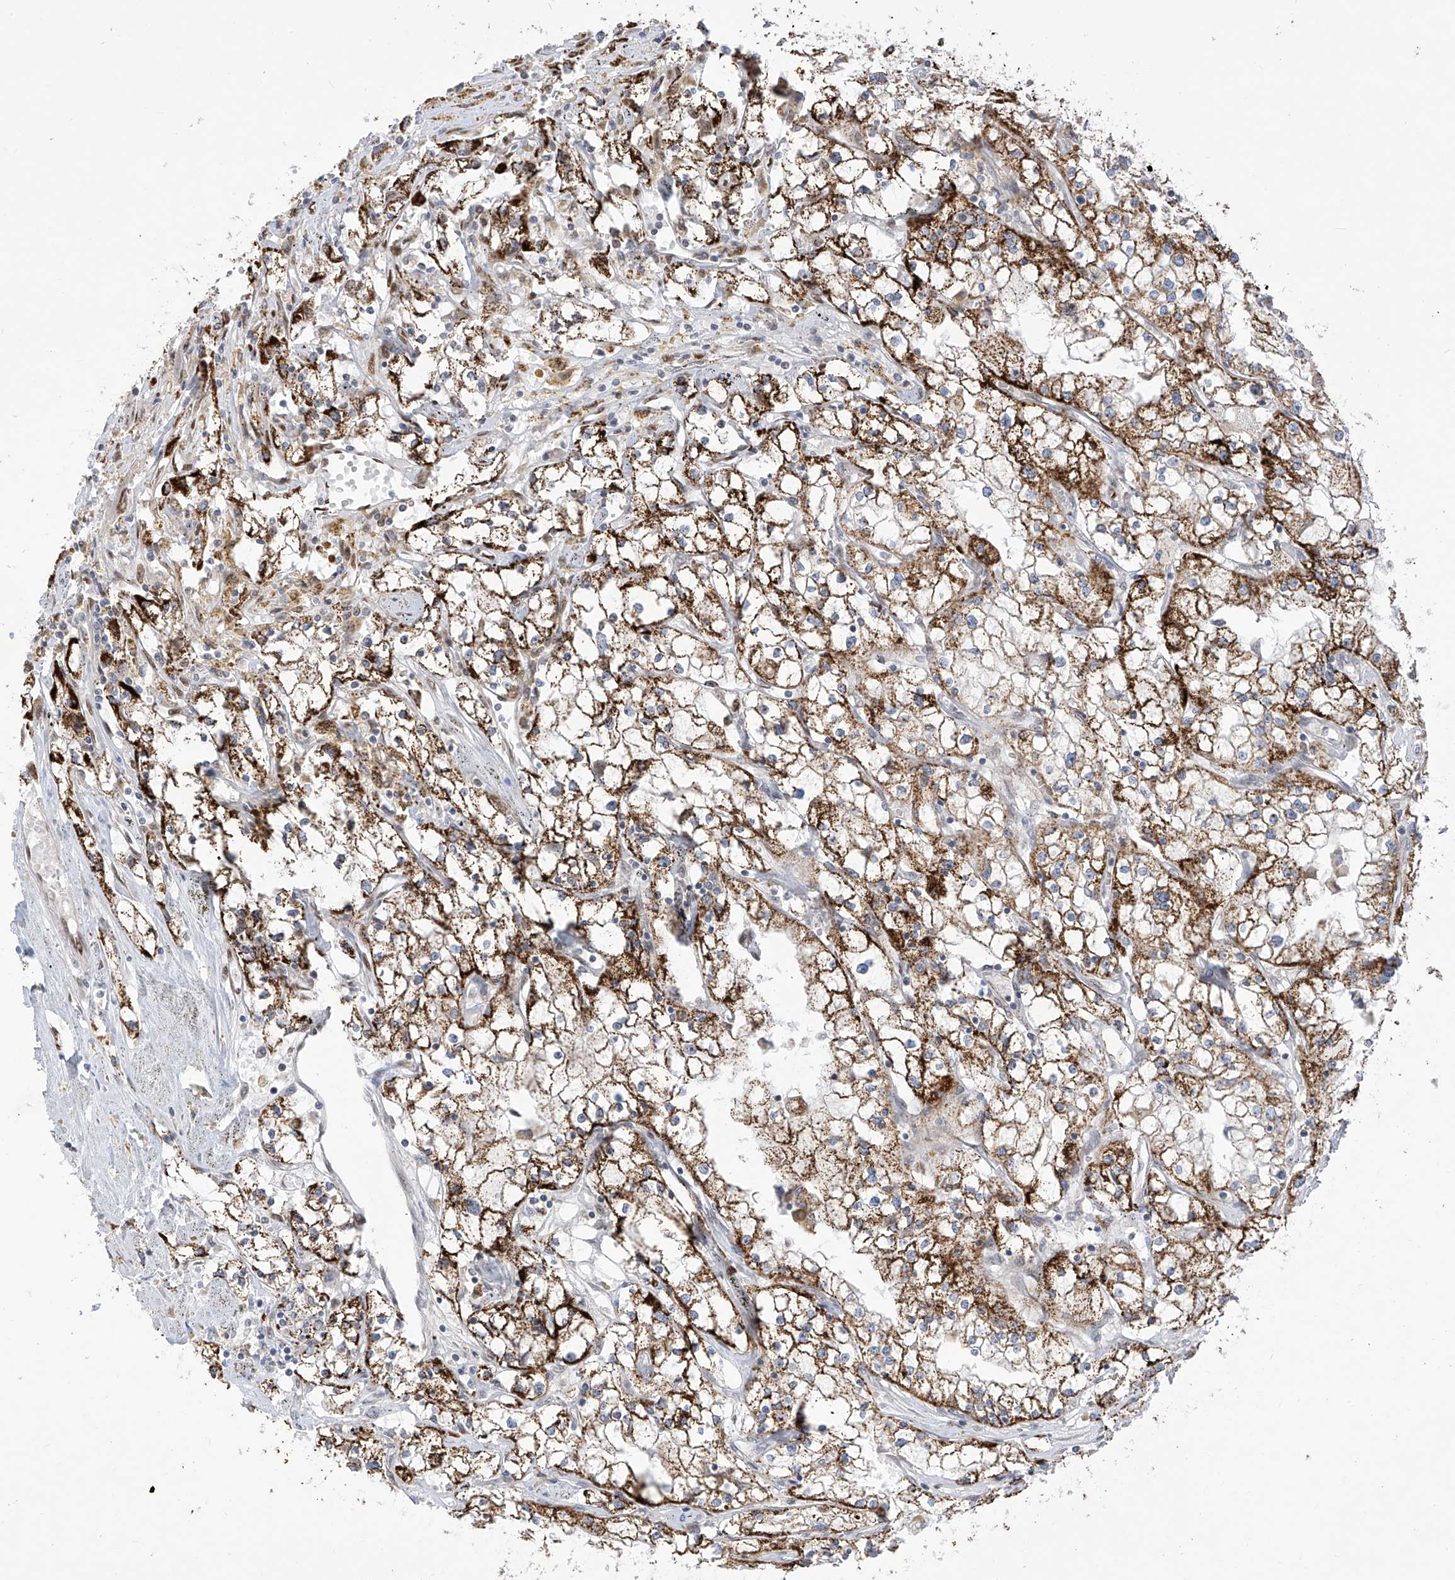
{"staining": {"intensity": "strong", "quantity": ">75%", "location": "cytoplasmic/membranous"}, "tissue": "renal cancer", "cell_type": "Tumor cells", "image_type": "cancer", "snomed": [{"axis": "morphology", "description": "Adenocarcinoma, NOS"}, {"axis": "topography", "description": "Kidney"}], "caption": "Protein staining exhibits strong cytoplasmic/membranous expression in approximately >75% of tumor cells in renal cancer.", "gene": "PM20D2", "patient": {"sex": "male", "age": 56}}